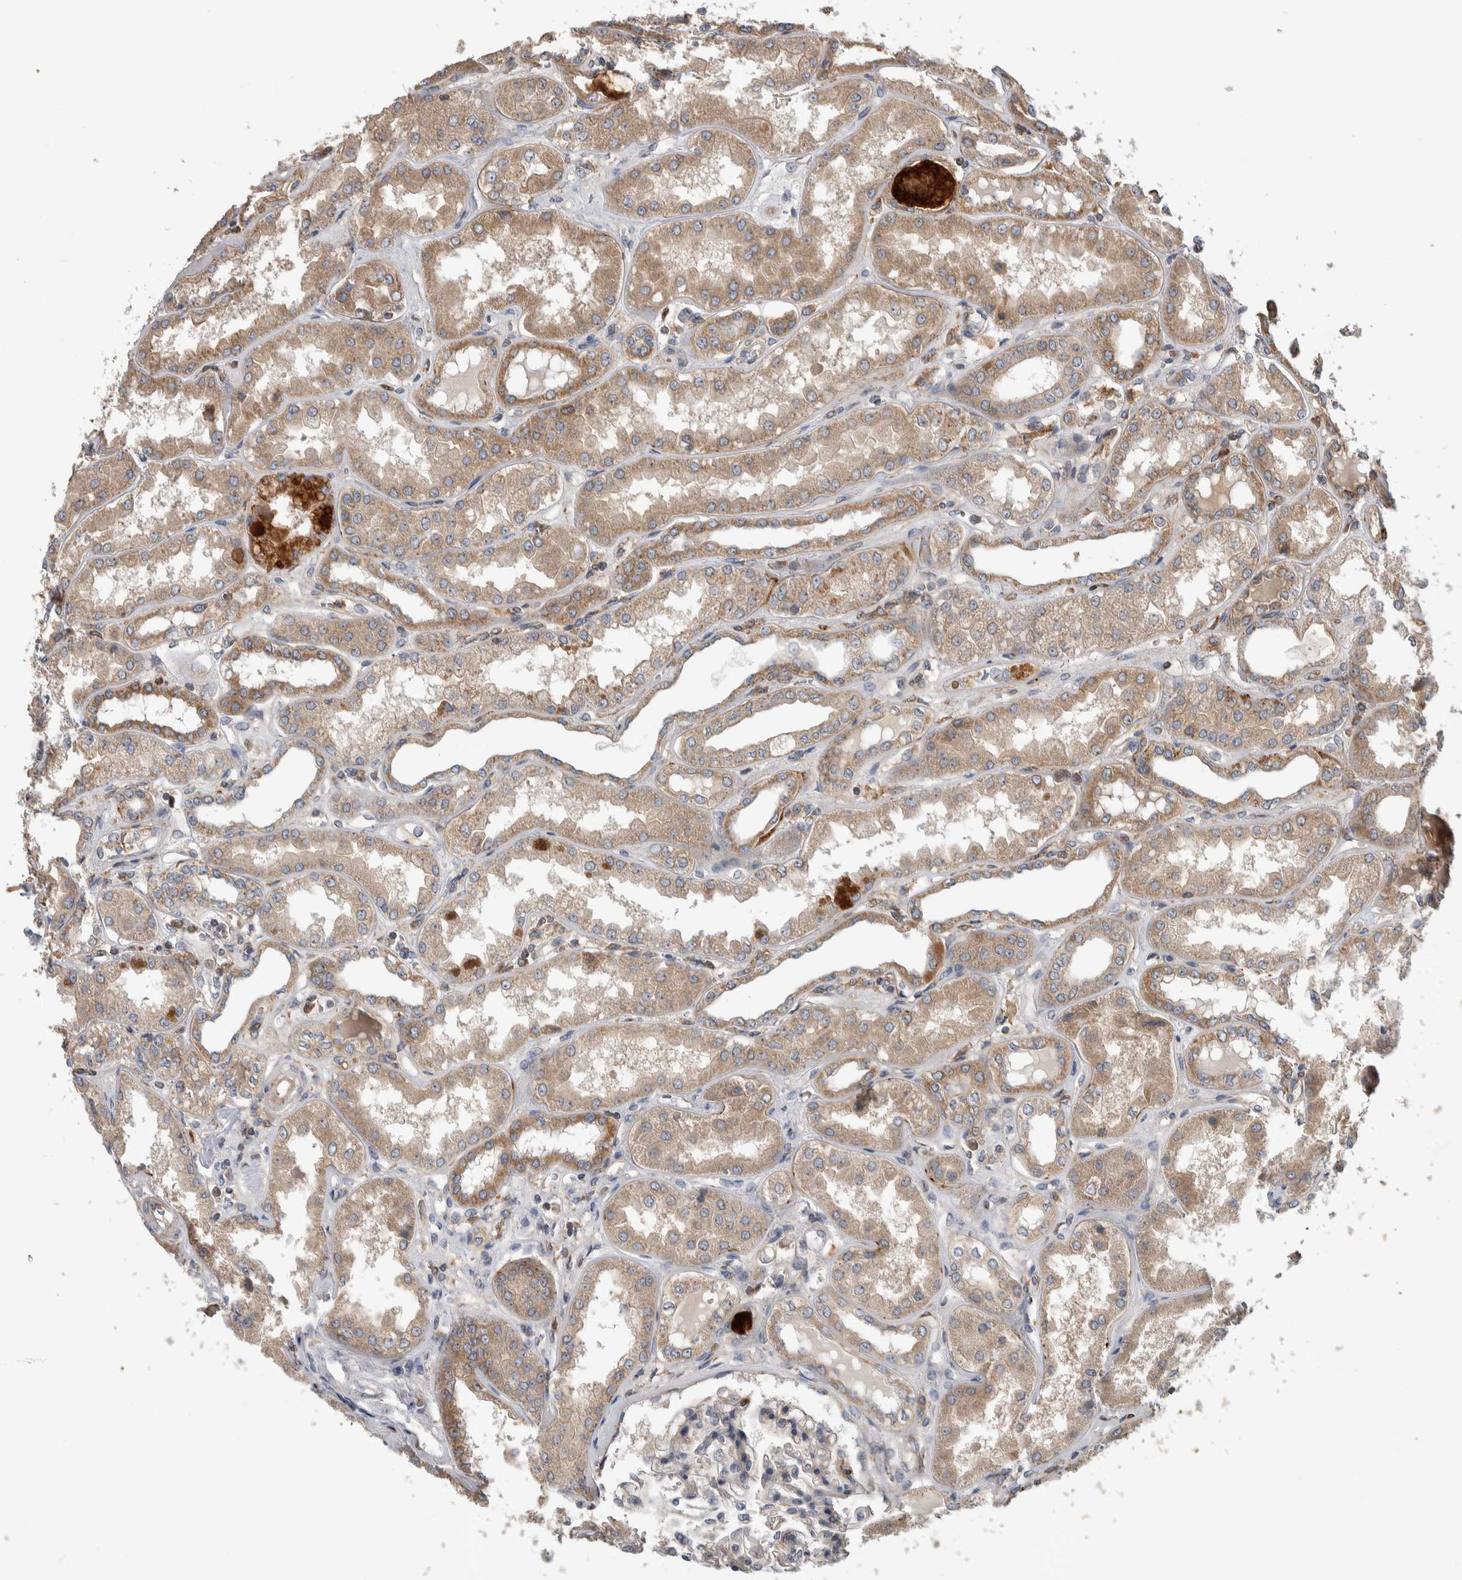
{"staining": {"intensity": "weak", "quantity": "25%-75%", "location": "cytoplasmic/membranous"}, "tissue": "kidney", "cell_type": "Cells in glomeruli", "image_type": "normal", "snomed": [{"axis": "morphology", "description": "Normal tissue, NOS"}, {"axis": "topography", "description": "Kidney"}], "caption": "Protein expression analysis of unremarkable kidney exhibits weak cytoplasmic/membranous staining in approximately 25%-75% of cells in glomeruli. (DAB IHC, brown staining for protein, blue staining for nuclei).", "gene": "SDCBP", "patient": {"sex": "female", "age": 56}}